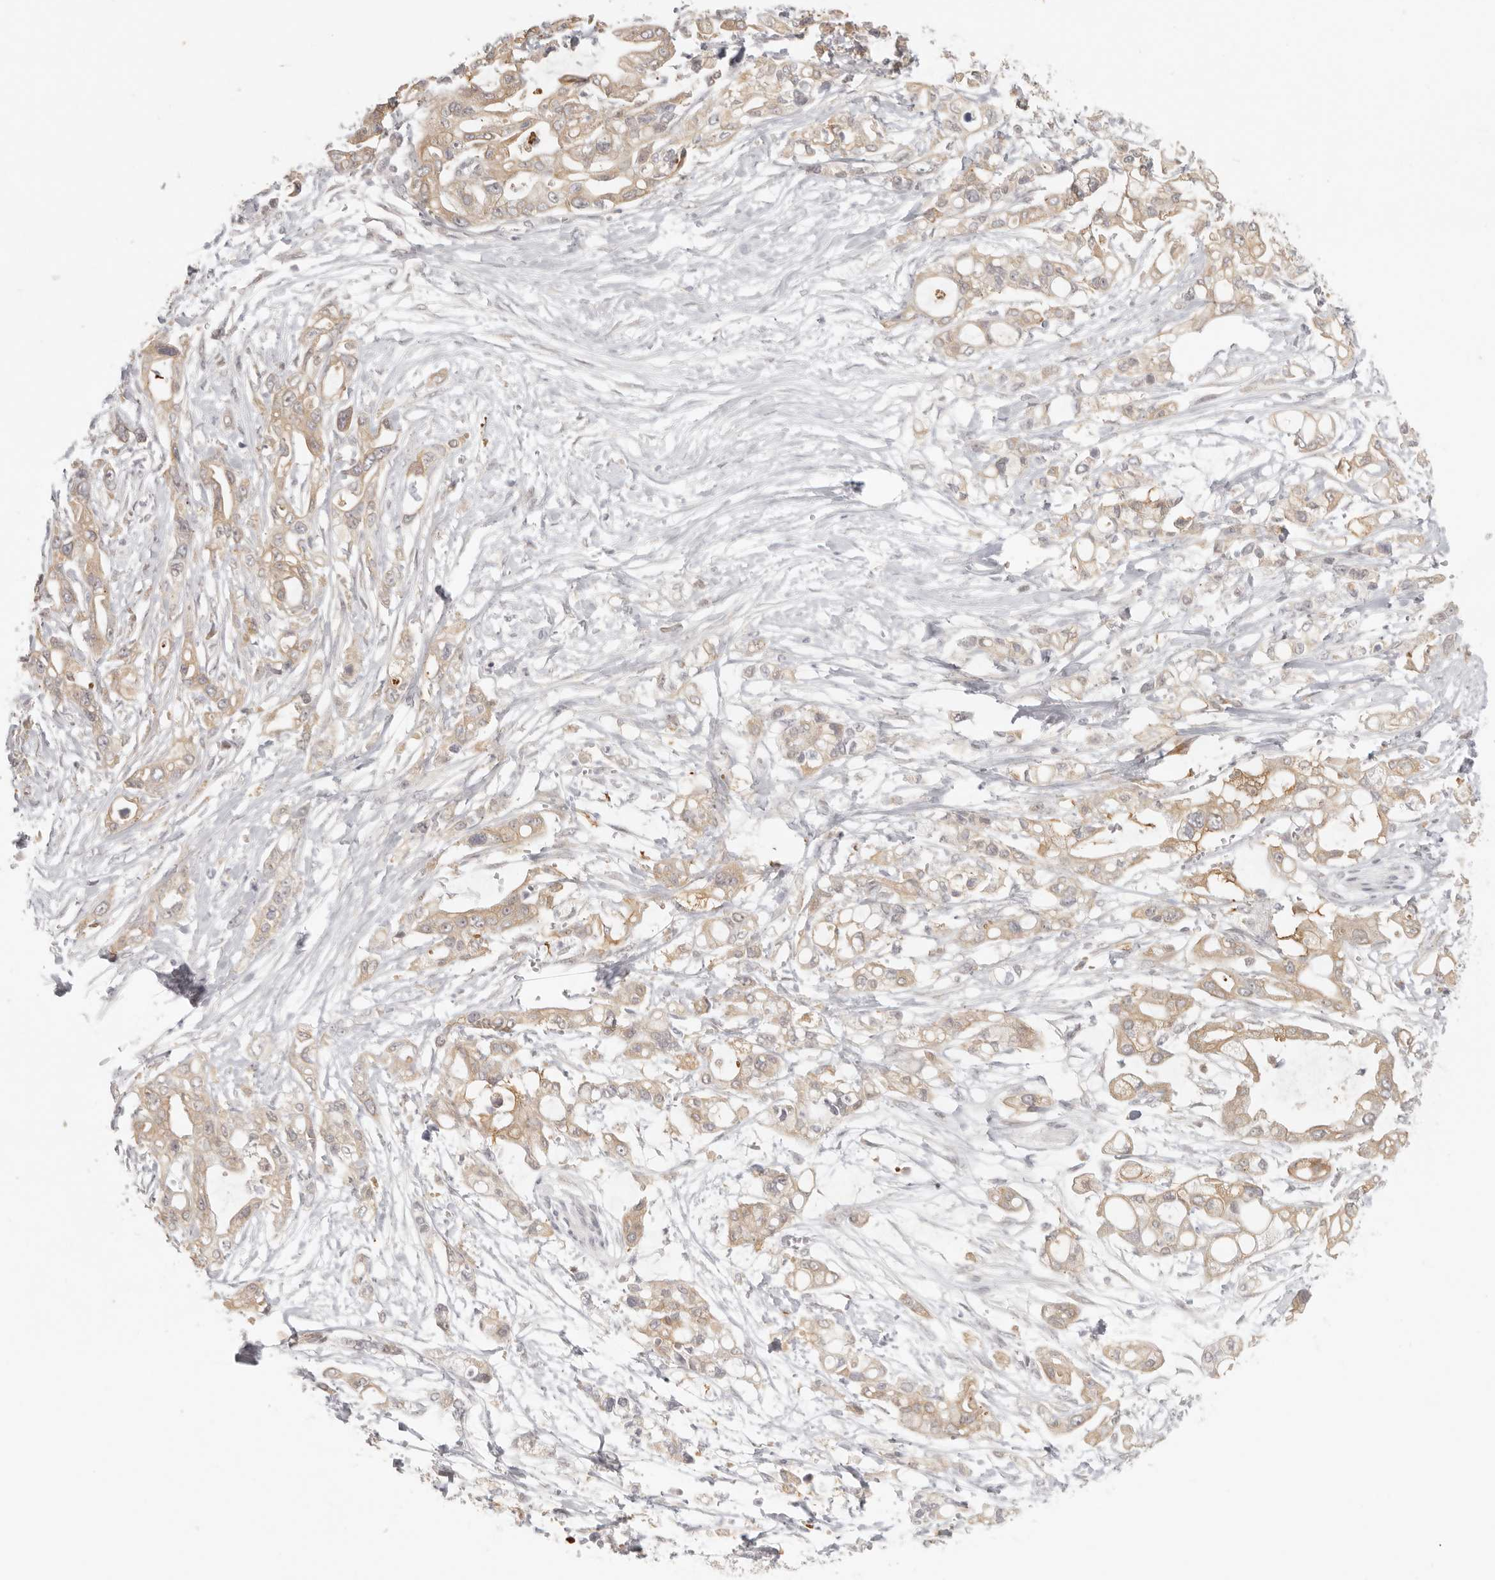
{"staining": {"intensity": "weak", "quantity": ">75%", "location": "cytoplasmic/membranous"}, "tissue": "pancreatic cancer", "cell_type": "Tumor cells", "image_type": "cancer", "snomed": [{"axis": "morphology", "description": "Adenocarcinoma, NOS"}, {"axis": "topography", "description": "Pancreas"}], "caption": "Immunohistochemistry of adenocarcinoma (pancreatic) reveals low levels of weak cytoplasmic/membranous staining in approximately >75% of tumor cells.", "gene": "AHDC1", "patient": {"sex": "male", "age": 68}}